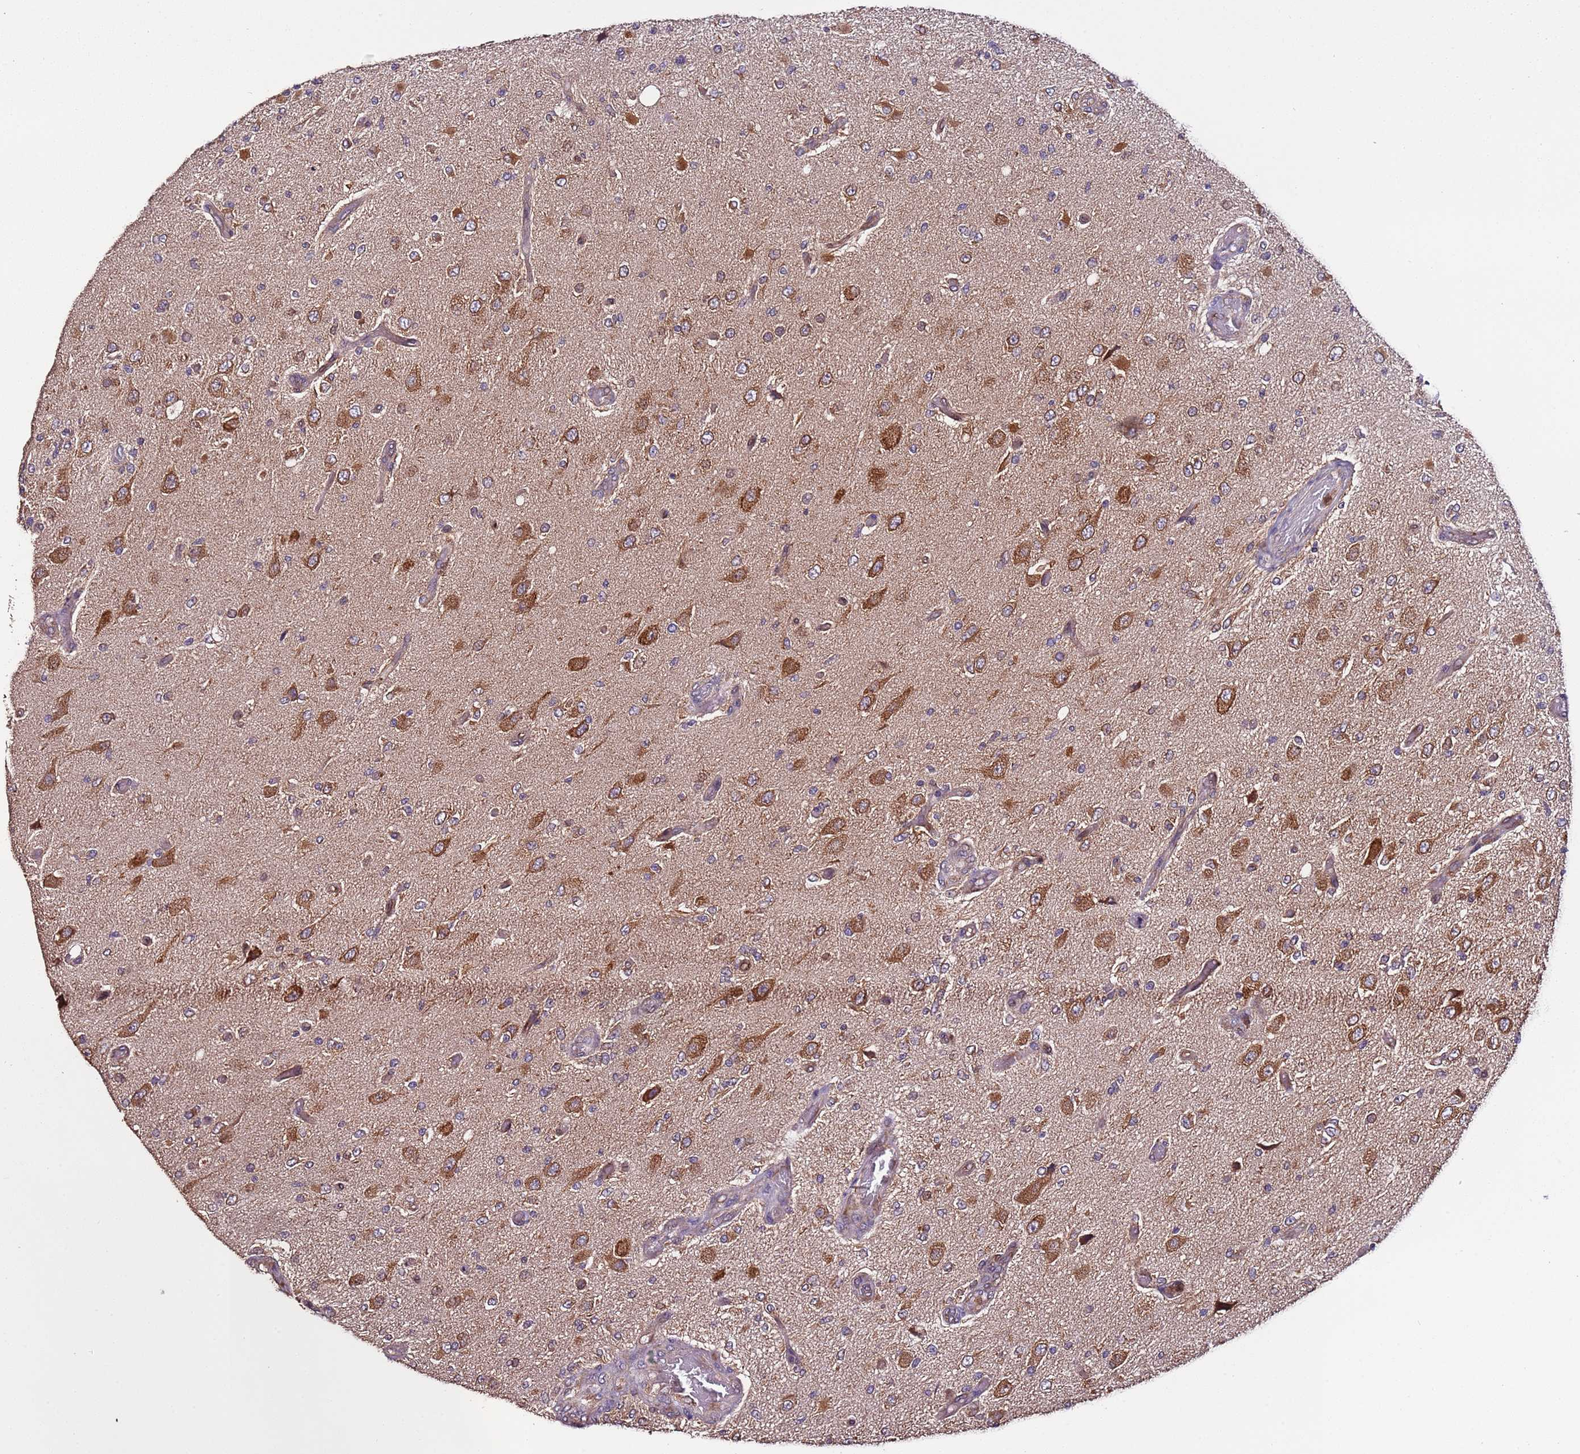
{"staining": {"intensity": "moderate", "quantity": "25%-75%", "location": "cytoplasmic/membranous"}, "tissue": "glioma", "cell_type": "Tumor cells", "image_type": "cancer", "snomed": [{"axis": "morphology", "description": "Normal tissue, NOS"}, {"axis": "morphology", "description": "Glioma, malignant, High grade"}, {"axis": "topography", "description": "Cerebral cortex"}], "caption": "Human malignant glioma (high-grade) stained for a protein (brown) exhibits moderate cytoplasmic/membranous positive expression in approximately 25%-75% of tumor cells.", "gene": "SLC41A3", "patient": {"sex": "male", "age": 77}}